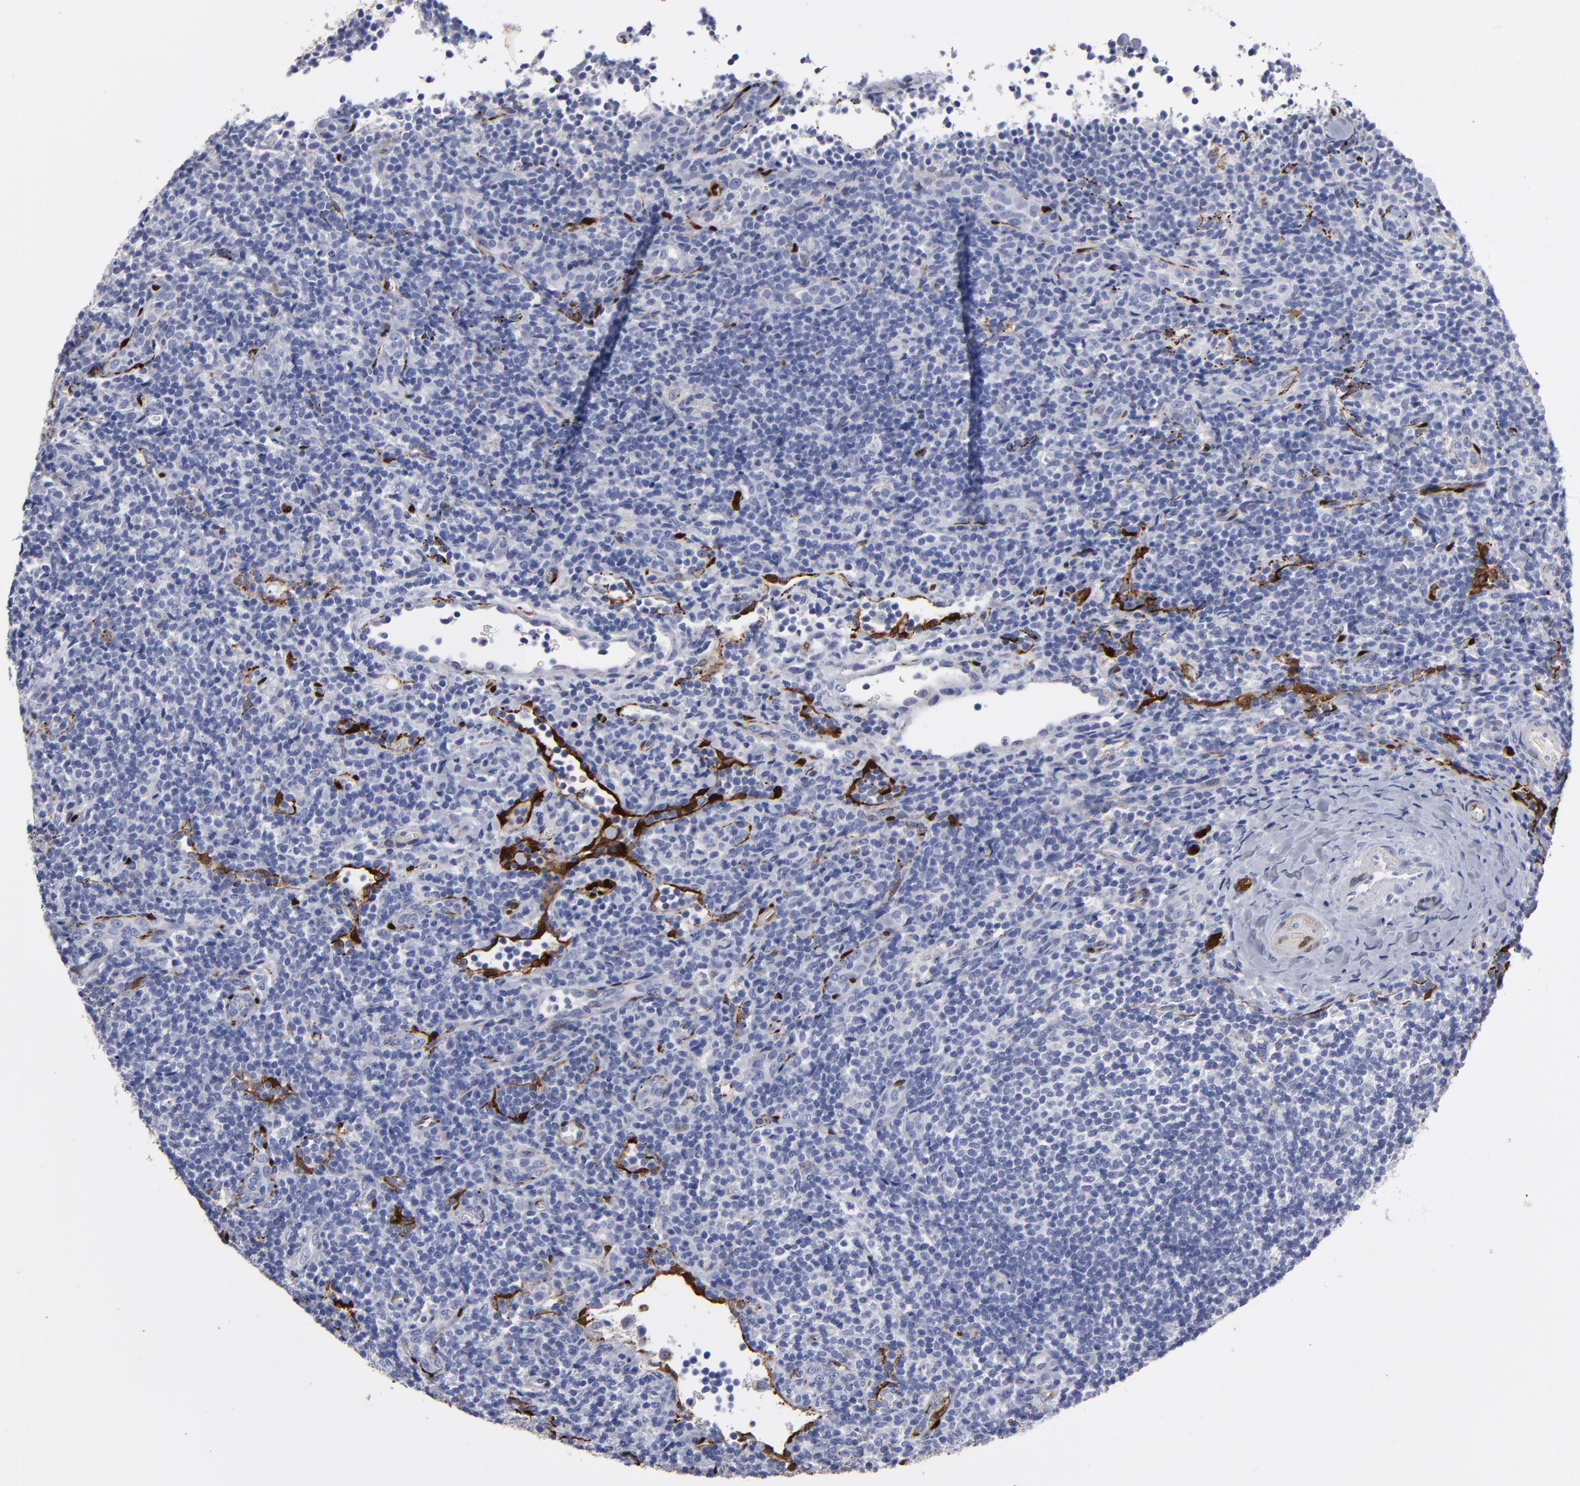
{"staining": {"intensity": "negative", "quantity": "none", "location": "none"}, "tissue": "lymphoma", "cell_type": "Tumor cells", "image_type": "cancer", "snomed": [{"axis": "morphology", "description": "Malignant lymphoma, non-Hodgkin's type, Low grade"}, {"axis": "topography", "description": "Lymph node"}], "caption": "Immunohistochemistry of low-grade malignant lymphoma, non-Hodgkin's type displays no positivity in tumor cells.", "gene": "FABP4", "patient": {"sex": "female", "age": 76}}